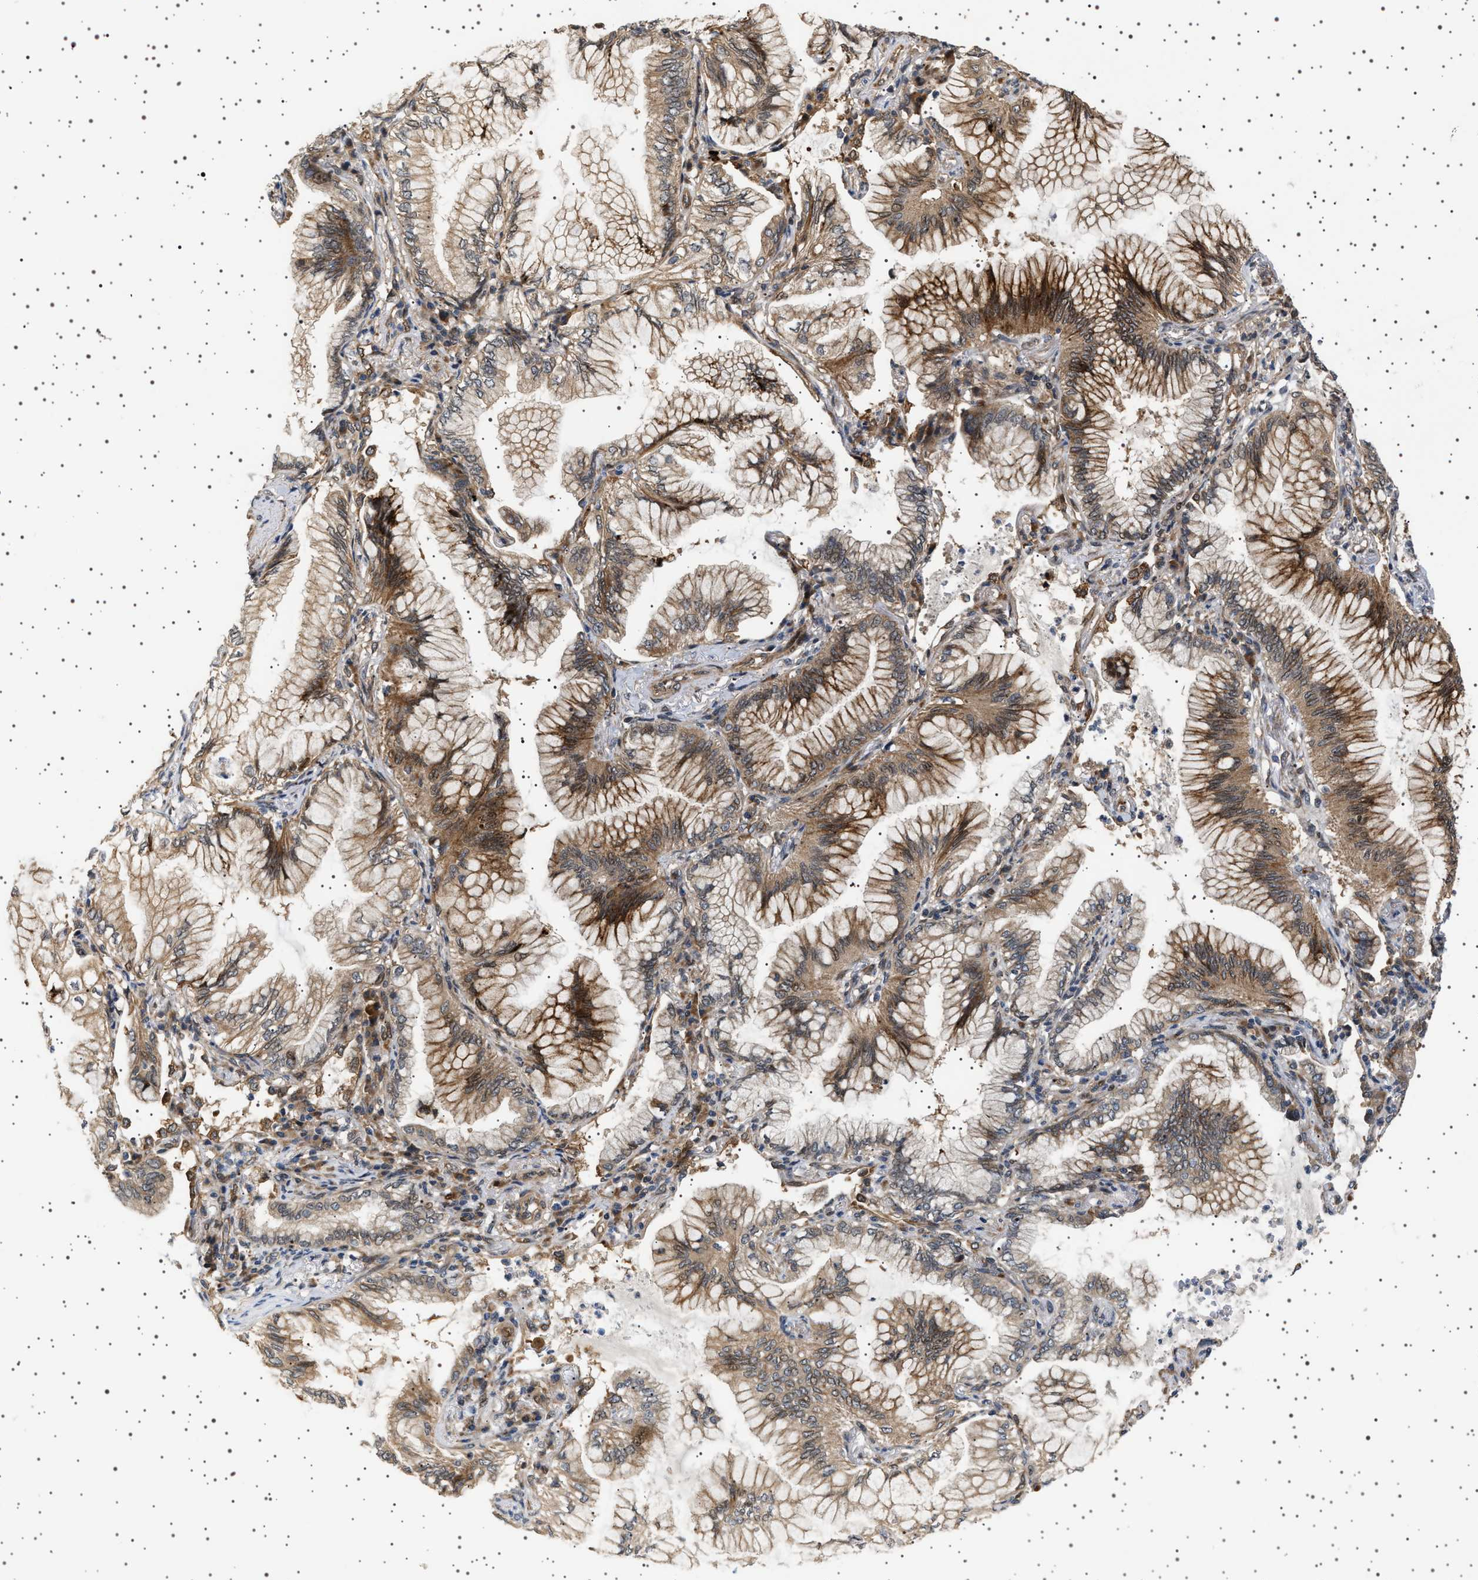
{"staining": {"intensity": "moderate", "quantity": "25%-75%", "location": "cytoplasmic/membranous"}, "tissue": "lung cancer", "cell_type": "Tumor cells", "image_type": "cancer", "snomed": [{"axis": "morphology", "description": "Adenocarcinoma, NOS"}, {"axis": "topography", "description": "Lung"}], "caption": "Tumor cells exhibit medium levels of moderate cytoplasmic/membranous positivity in approximately 25%-75% of cells in lung cancer.", "gene": "BAG3", "patient": {"sex": "female", "age": 70}}